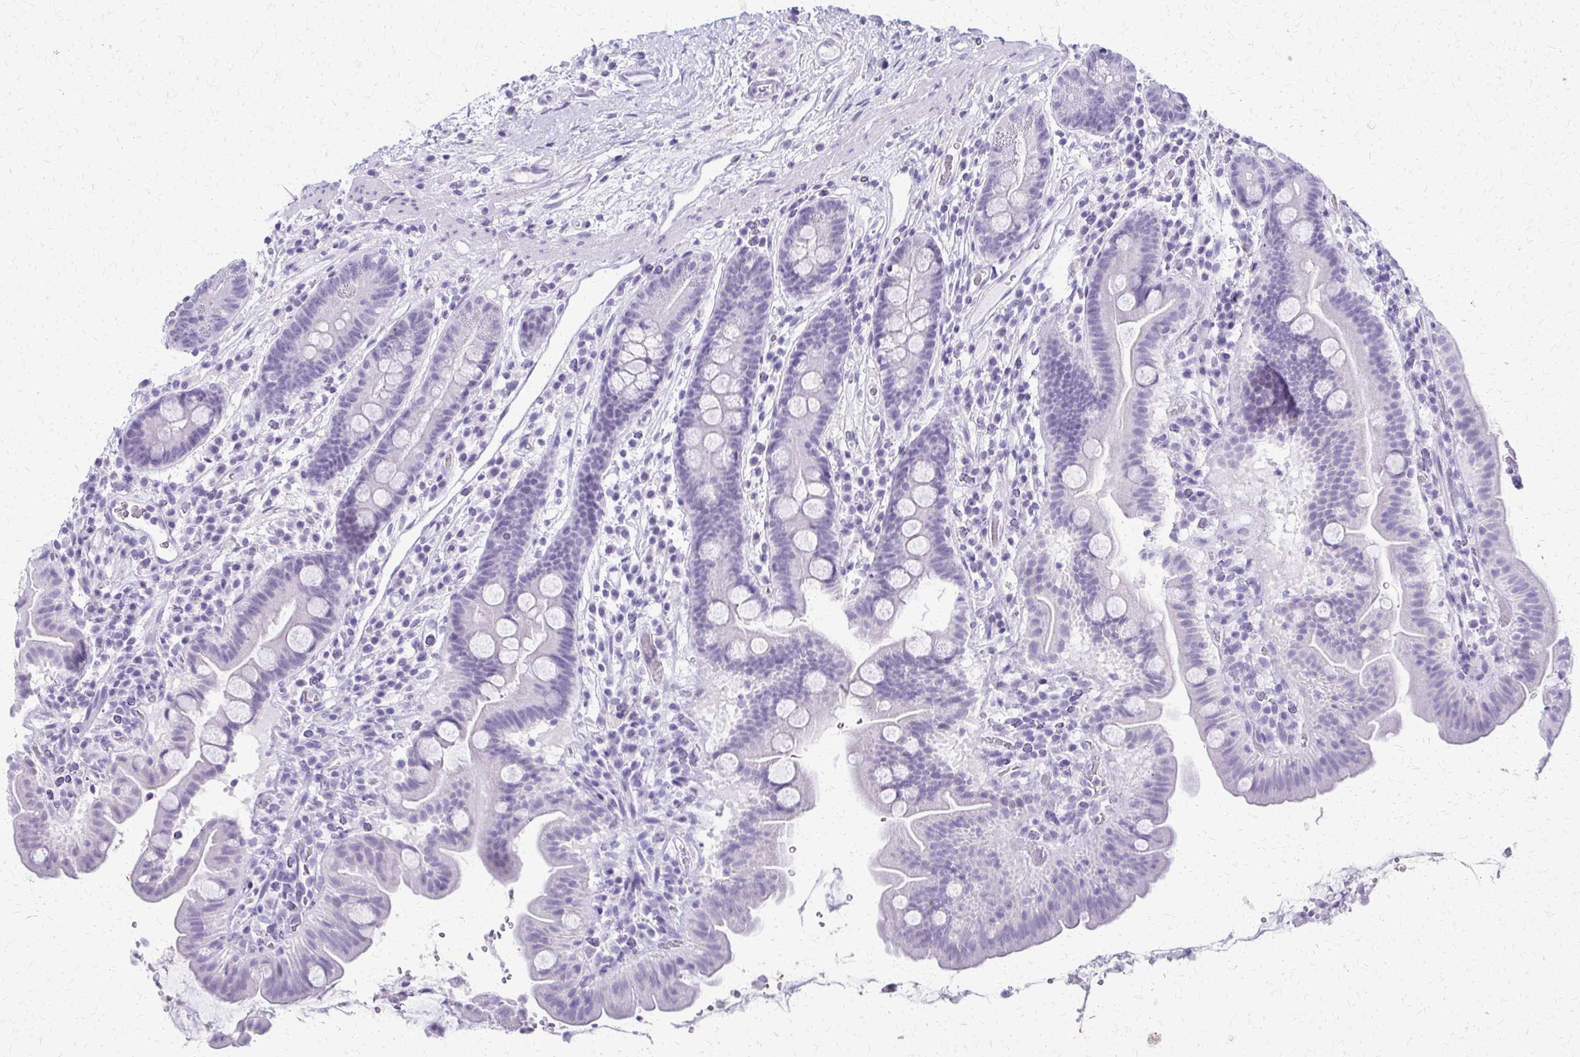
{"staining": {"intensity": "negative", "quantity": "none", "location": "none"}, "tissue": "small intestine", "cell_type": "Glandular cells", "image_type": "normal", "snomed": [{"axis": "morphology", "description": "Normal tissue, NOS"}, {"axis": "topography", "description": "Small intestine"}], "caption": "IHC photomicrograph of normal small intestine stained for a protein (brown), which shows no expression in glandular cells. (IHC, brightfield microscopy, high magnification).", "gene": "FAM162B", "patient": {"sex": "male", "age": 26}}